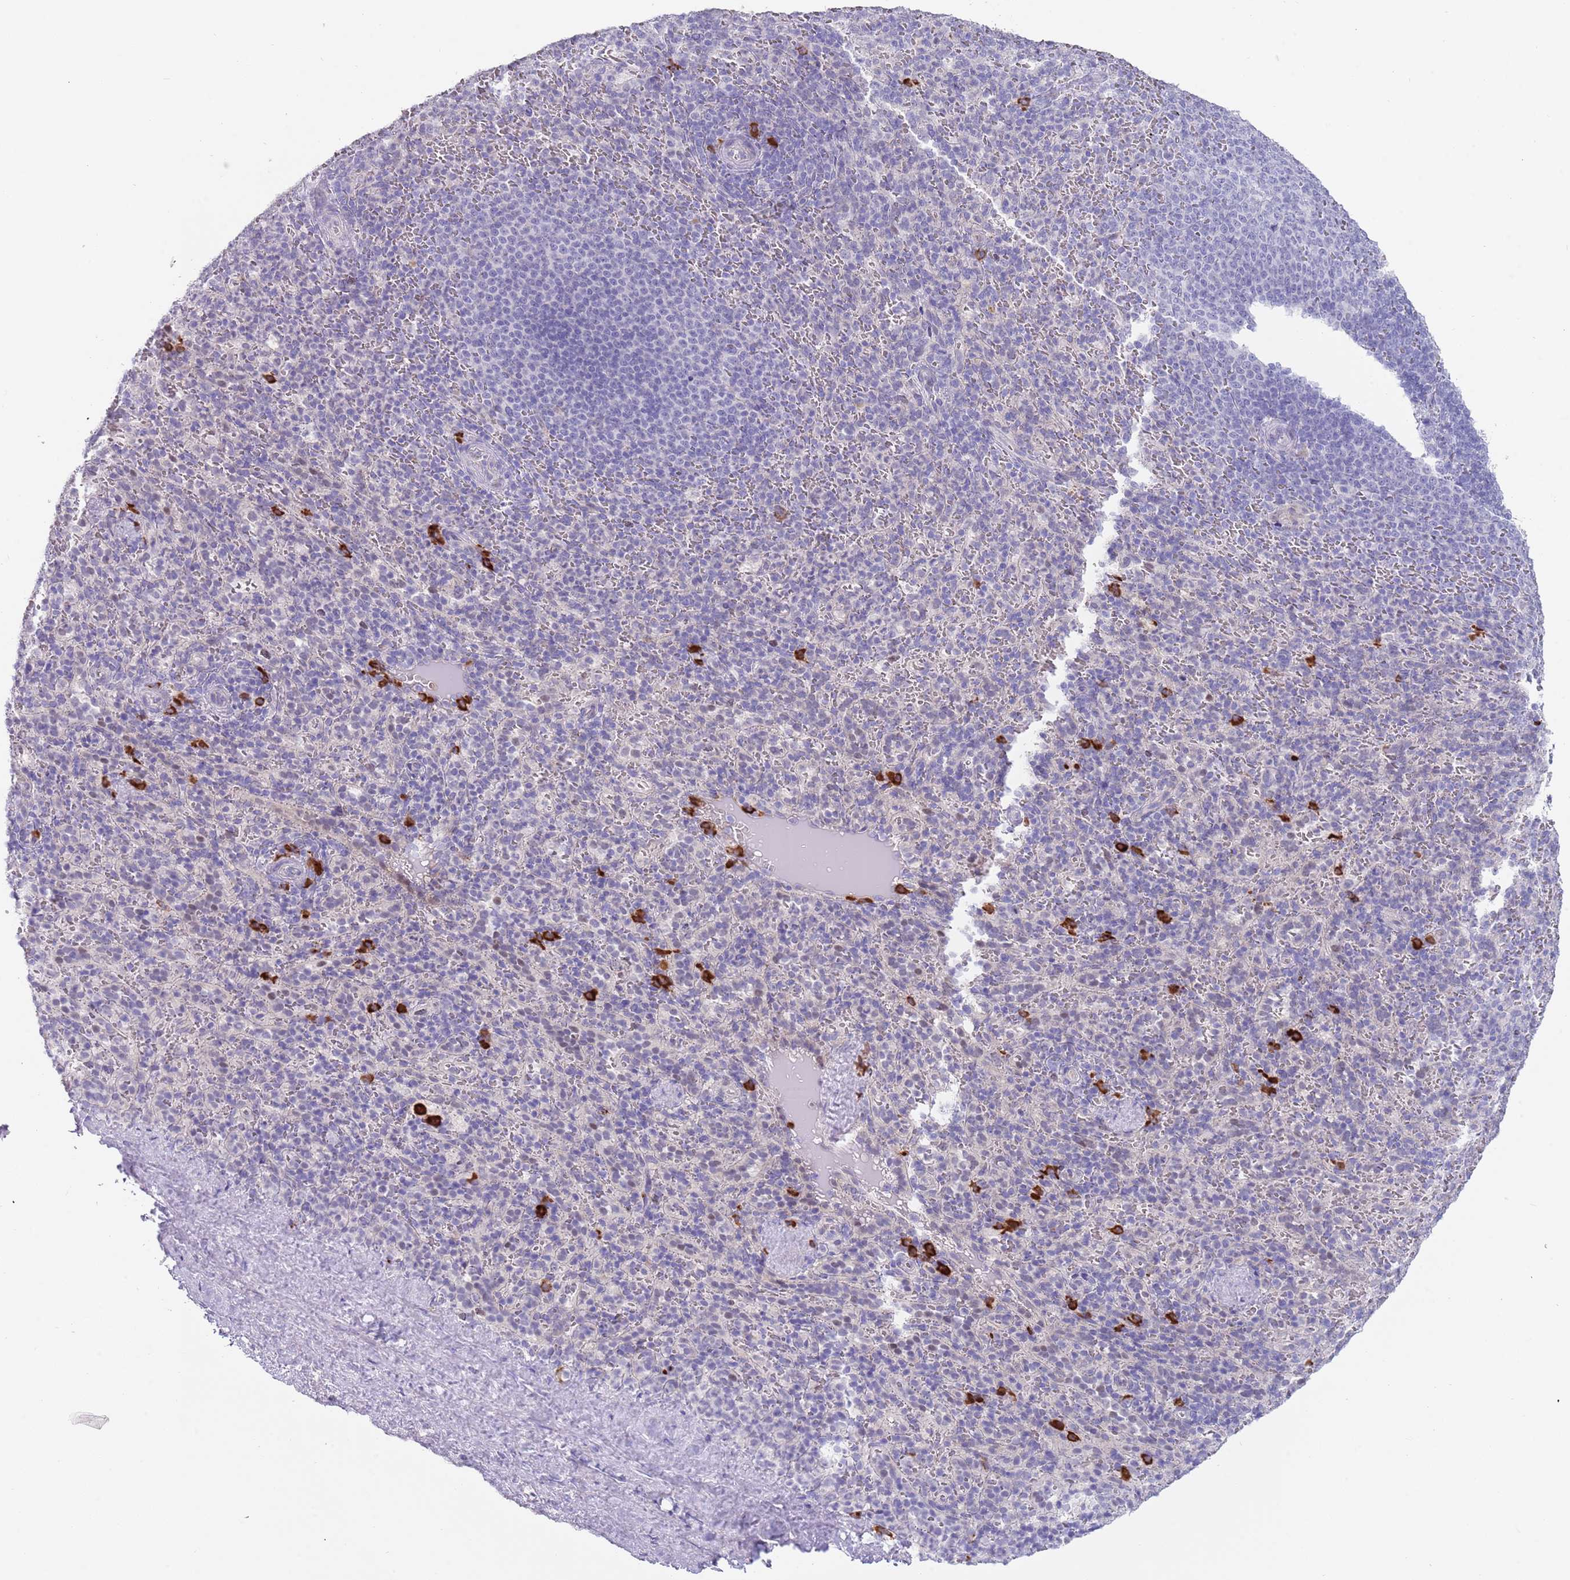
{"staining": {"intensity": "strong", "quantity": "<25%", "location": "cytoplasmic/membranous"}, "tissue": "spleen", "cell_type": "Cells in red pulp", "image_type": "normal", "snomed": [{"axis": "morphology", "description": "Normal tissue, NOS"}, {"axis": "topography", "description": "Spleen"}], "caption": "Approximately <25% of cells in red pulp in normal spleen demonstrate strong cytoplasmic/membranous protein positivity as visualized by brown immunohistochemical staining.", "gene": "TNRC6C", "patient": {"sex": "female", "age": 21}}